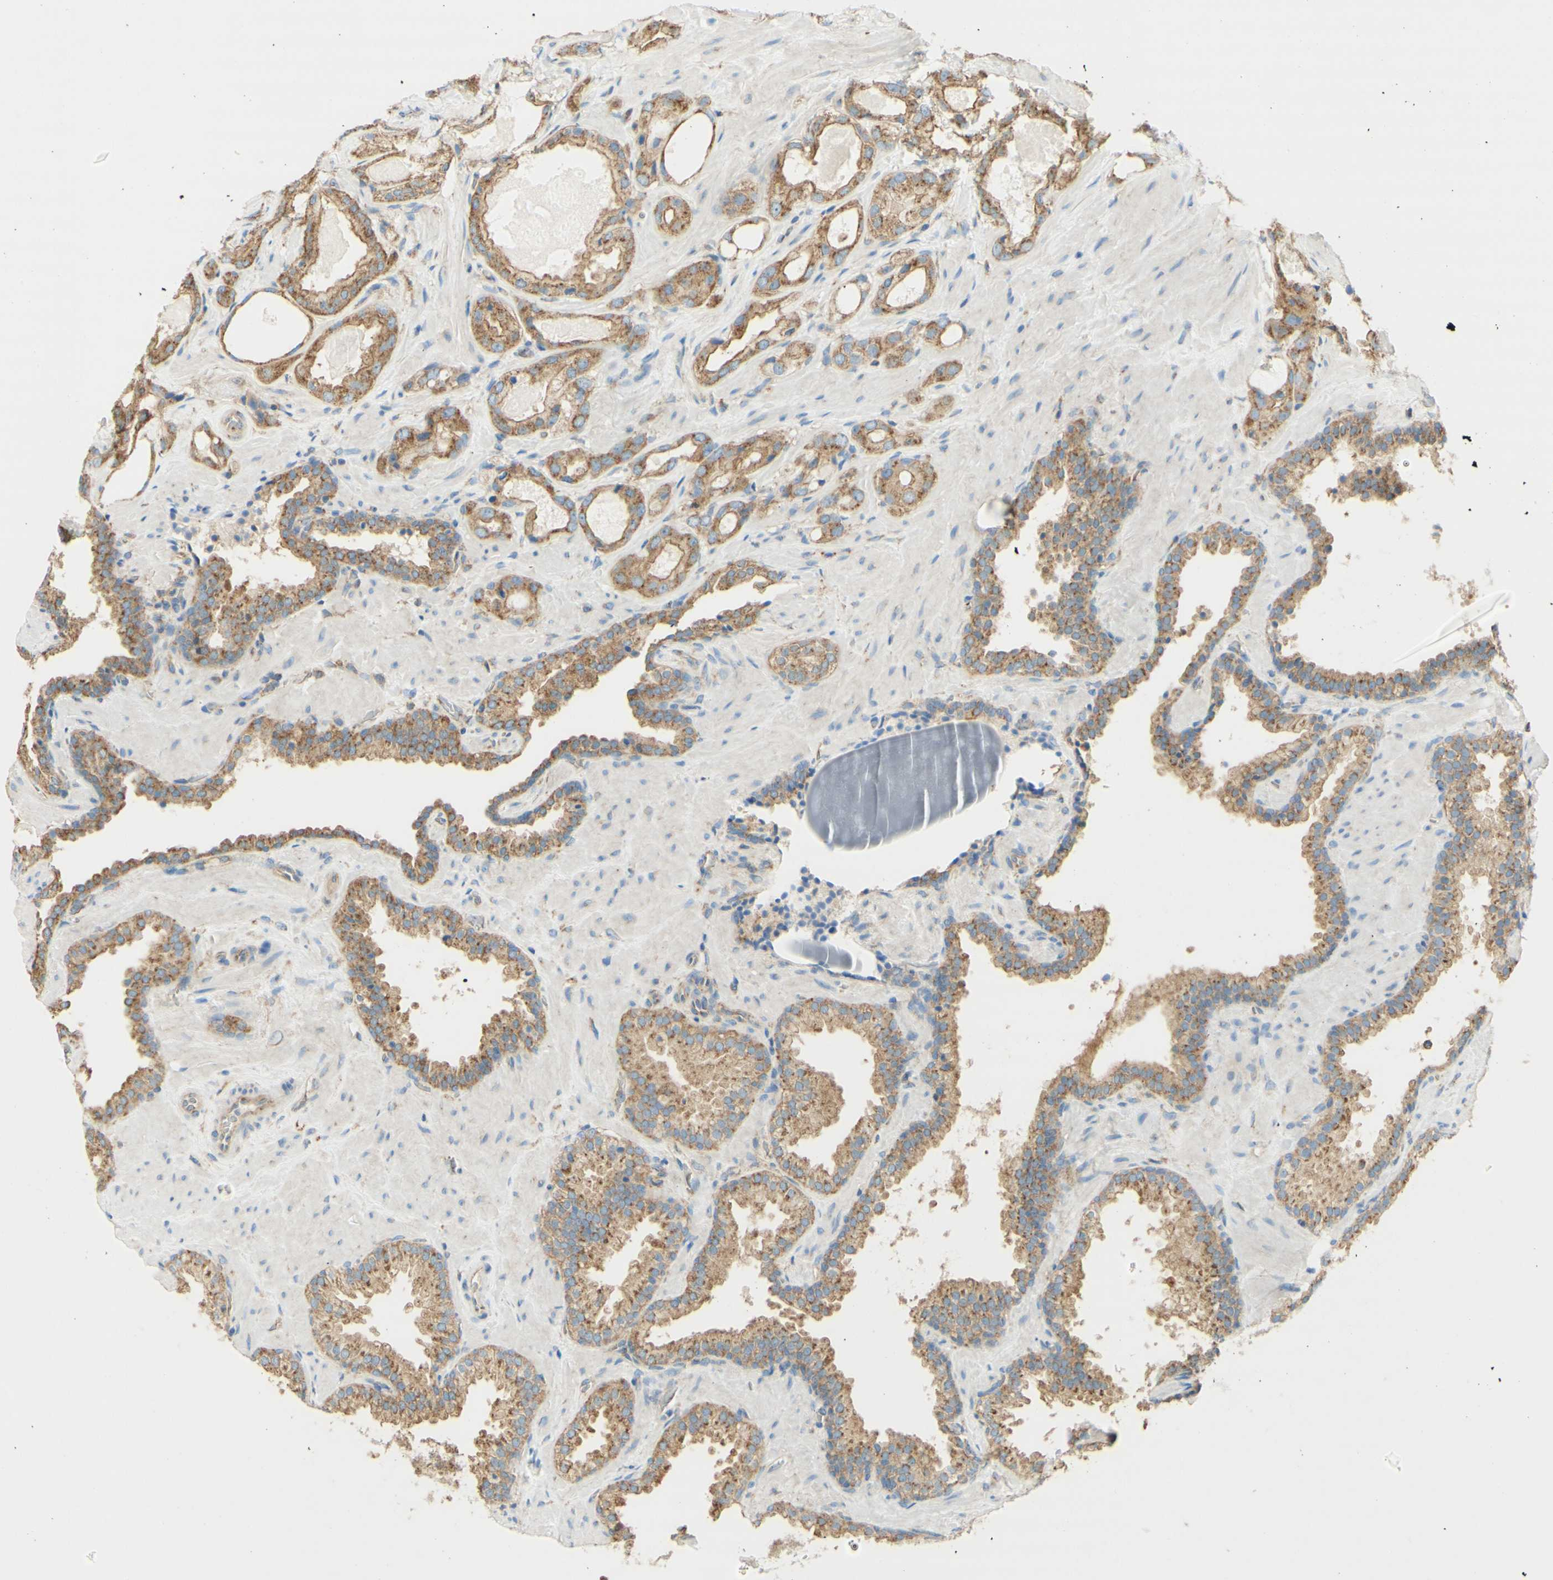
{"staining": {"intensity": "moderate", "quantity": "25%-75%", "location": "cytoplasmic/membranous"}, "tissue": "prostate cancer", "cell_type": "Tumor cells", "image_type": "cancer", "snomed": [{"axis": "morphology", "description": "Adenocarcinoma, High grade"}, {"axis": "topography", "description": "Prostate"}], "caption": "Adenocarcinoma (high-grade) (prostate) stained with a protein marker reveals moderate staining in tumor cells.", "gene": "CLTC", "patient": {"sex": "male", "age": 64}}